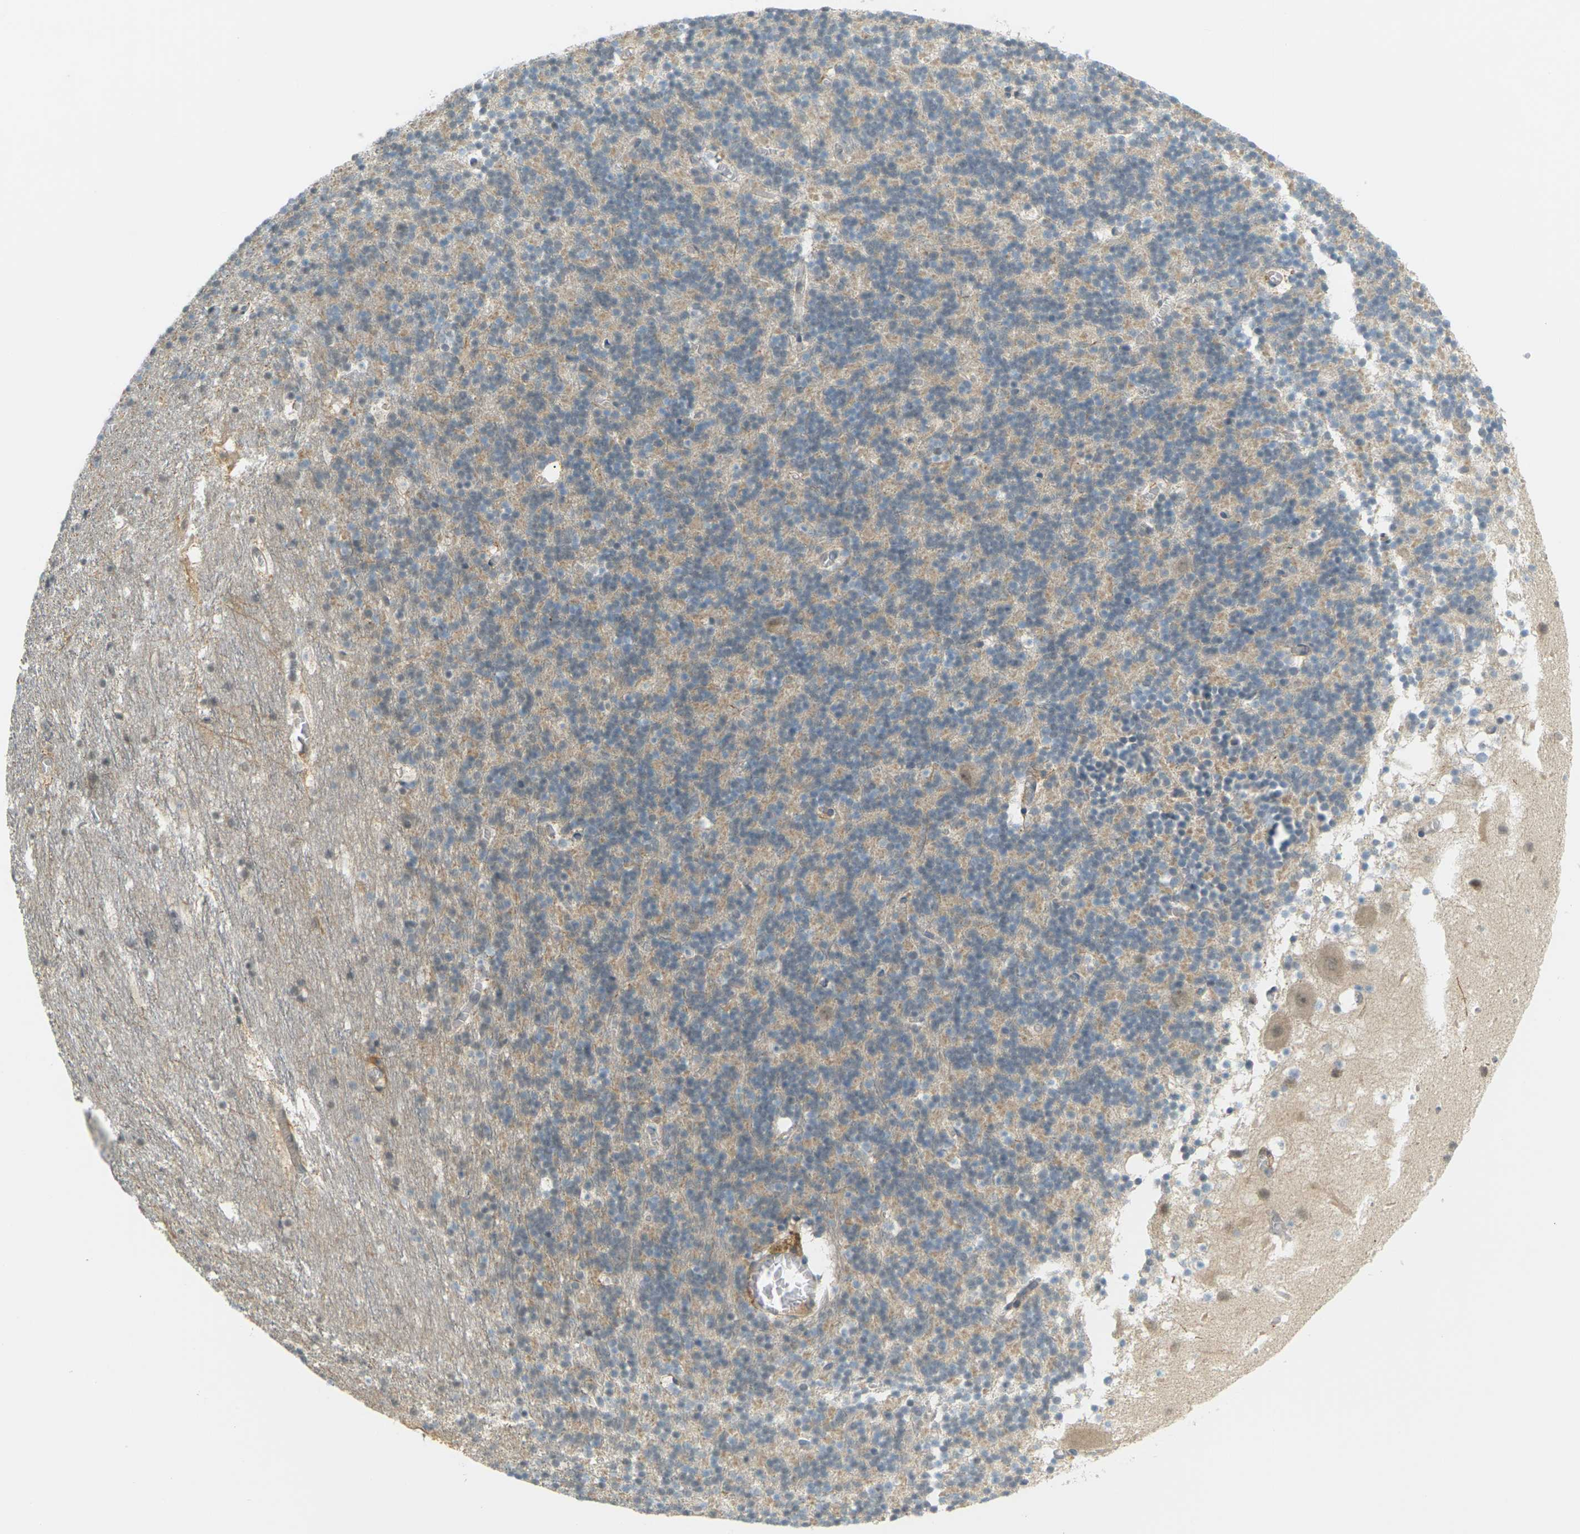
{"staining": {"intensity": "negative", "quantity": "none", "location": "none"}, "tissue": "cerebellum", "cell_type": "Cells in granular layer", "image_type": "normal", "snomed": [{"axis": "morphology", "description": "Normal tissue, NOS"}, {"axis": "topography", "description": "Cerebellum"}], "caption": "DAB (3,3'-diaminobenzidine) immunohistochemical staining of unremarkable human cerebellum shows no significant expression in cells in granular layer. (DAB immunohistochemistry, high magnification).", "gene": "SOCS6", "patient": {"sex": "male", "age": 45}}